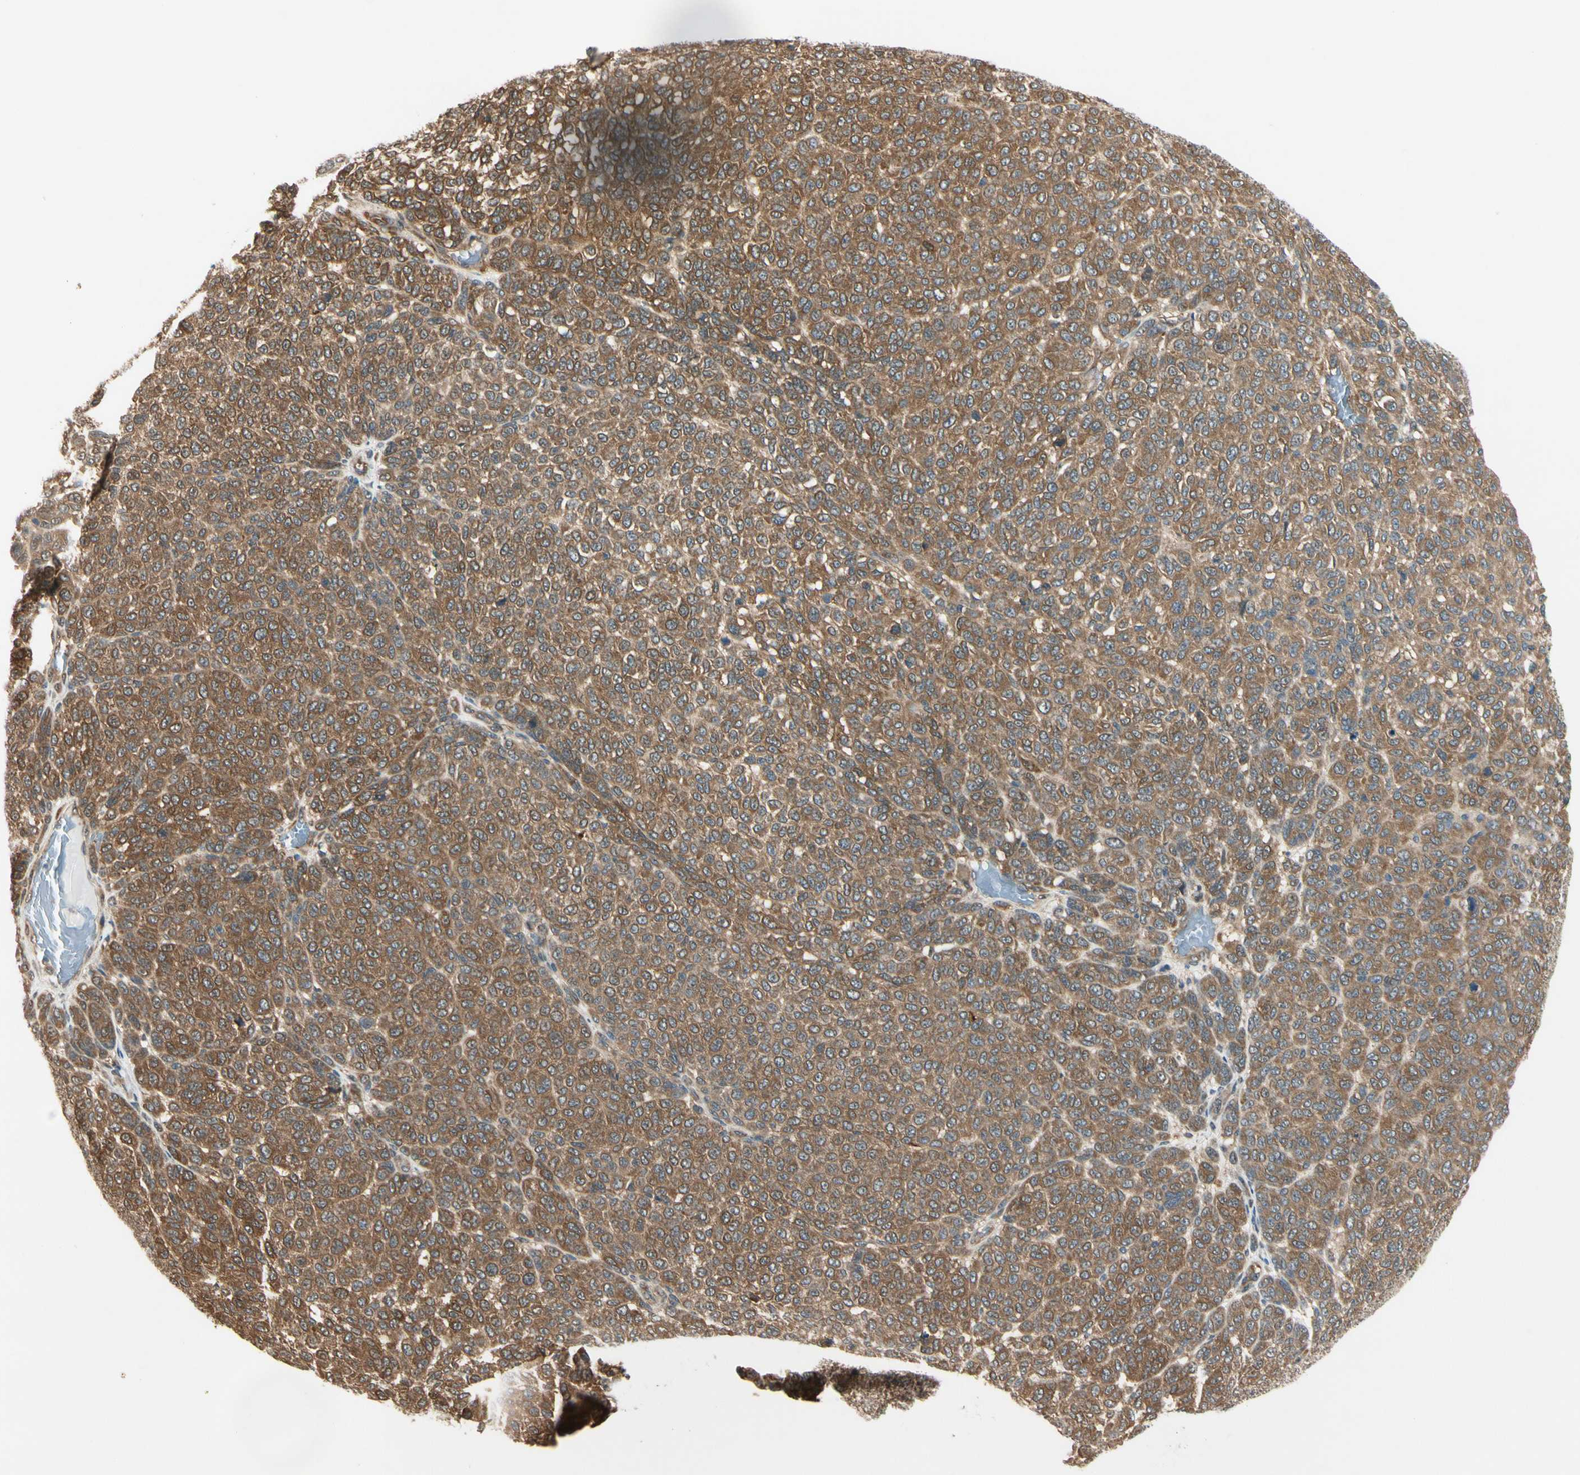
{"staining": {"intensity": "moderate", "quantity": ">75%", "location": "cytoplasmic/membranous"}, "tissue": "melanoma", "cell_type": "Tumor cells", "image_type": "cancer", "snomed": [{"axis": "morphology", "description": "Malignant melanoma, NOS"}, {"axis": "topography", "description": "Skin"}], "caption": "Malignant melanoma stained with a protein marker shows moderate staining in tumor cells.", "gene": "RASGRF1", "patient": {"sex": "male", "age": 59}}